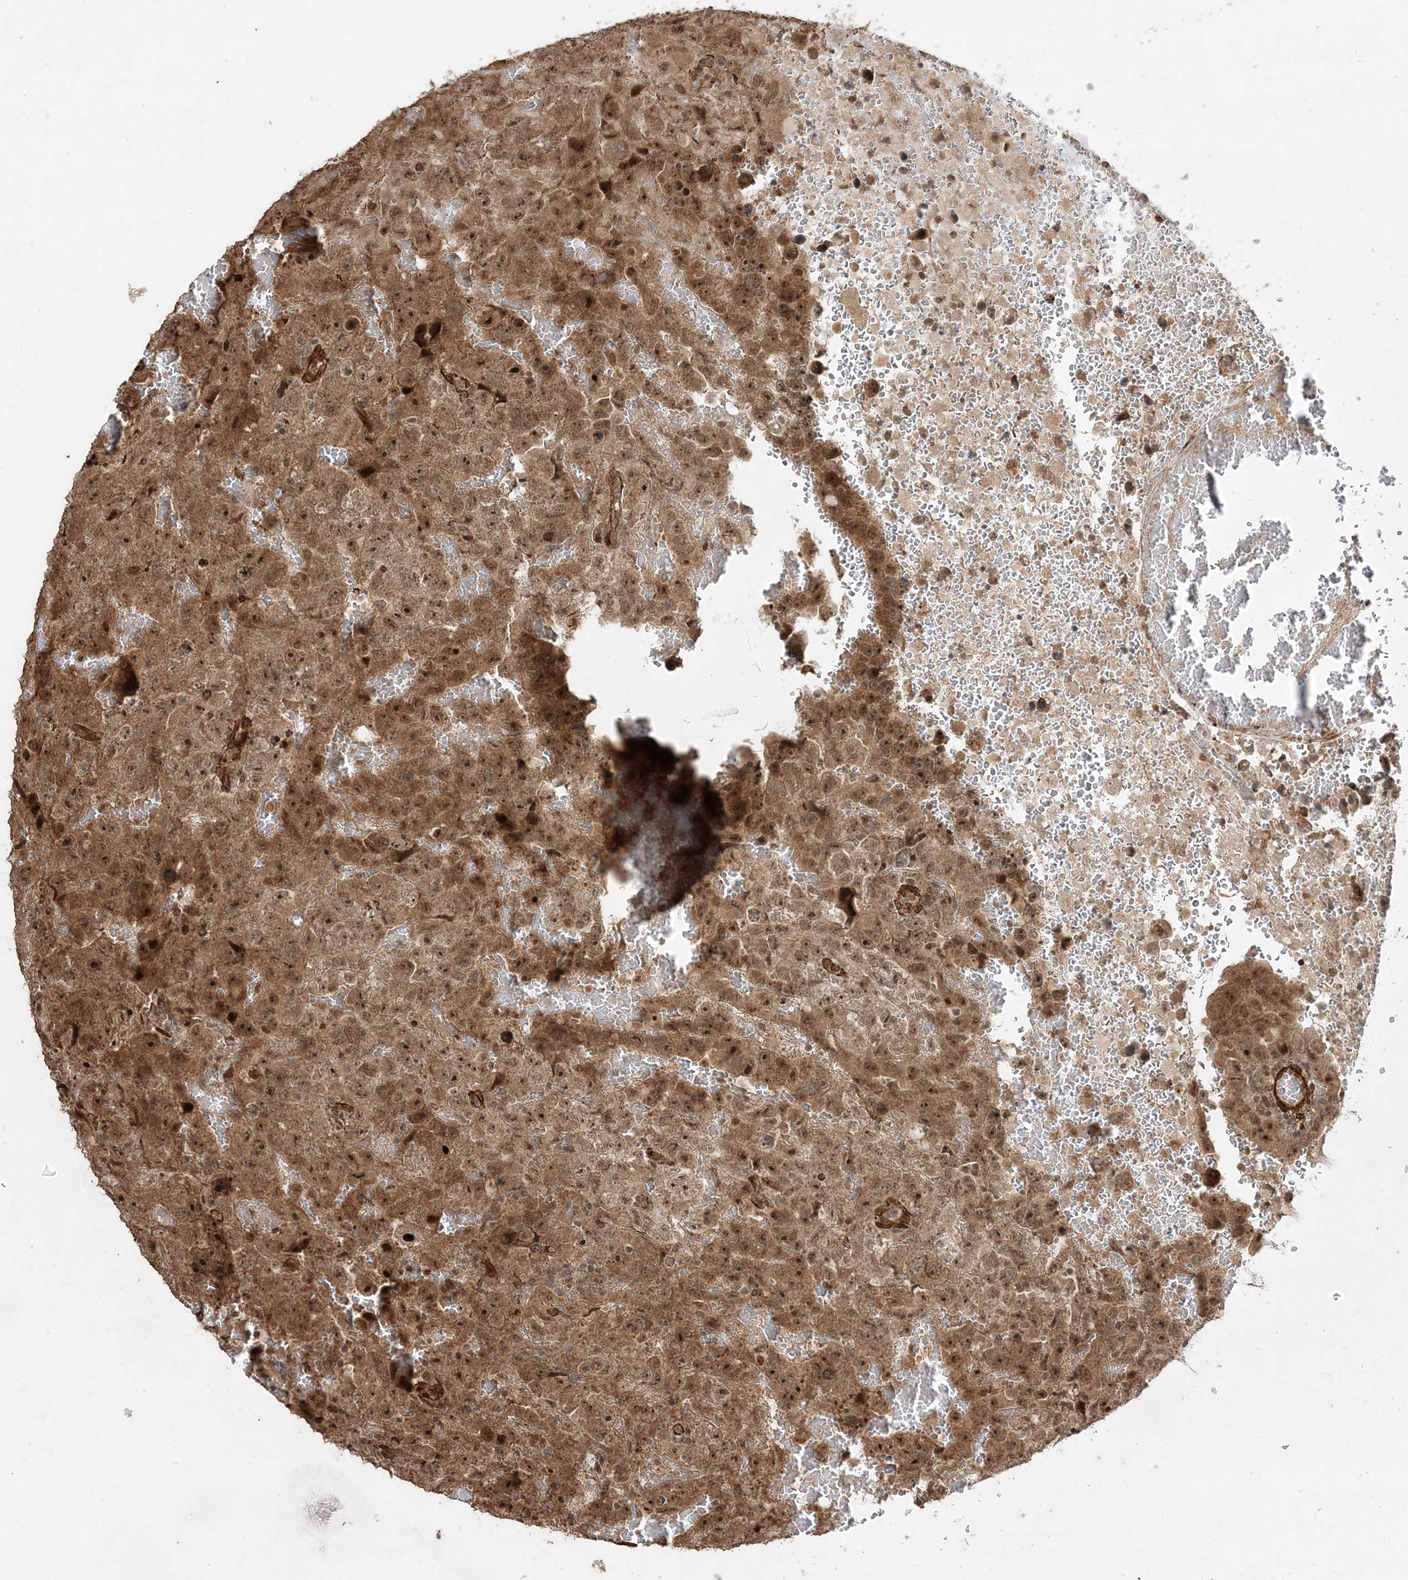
{"staining": {"intensity": "moderate", "quantity": ">75%", "location": "cytoplasmic/membranous,nuclear"}, "tissue": "testis cancer", "cell_type": "Tumor cells", "image_type": "cancer", "snomed": [{"axis": "morphology", "description": "Carcinoma, Embryonal, NOS"}, {"axis": "topography", "description": "Testis"}], "caption": "Protein expression analysis of testis embryonal carcinoma demonstrates moderate cytoplasmic/membranous and nuclear staining in about >75% of tumor cells.", "gene": "ETAA1", "patient": {"sex": "male", "age": 45}}